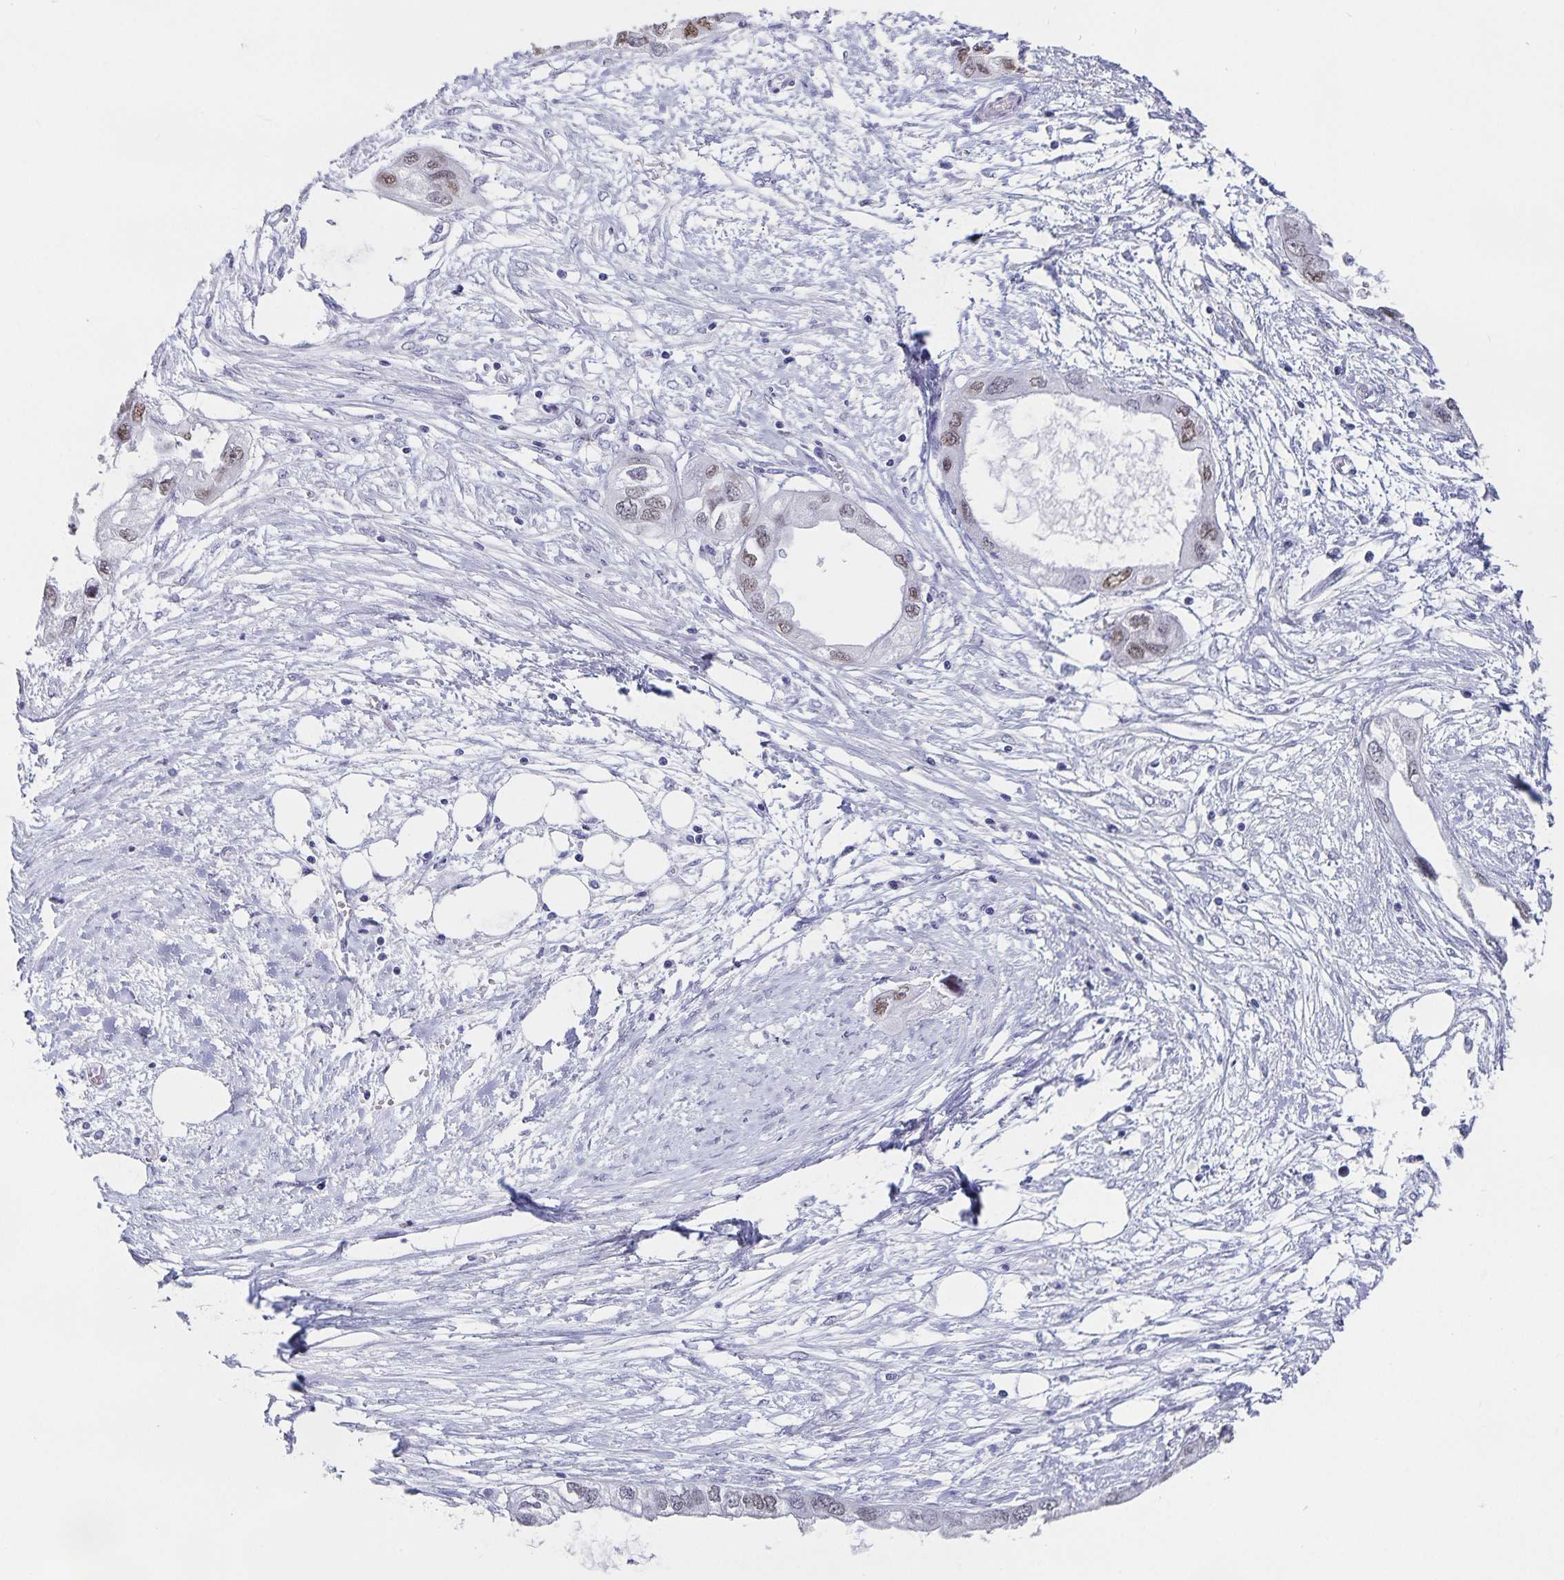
{"staining": {"intensity": "weak", "quantity": "25%-75%", "location": "nuclear"}, "tissue": "endometrial cancer", "cell_type": "Tumor cells", "image_type": "cancer", "snomed": [{"axis": "morphology", "description": "Adenocarcinoma, NOS"}, {"axis": "morphology", "description": "Adenocarcinoma, metastatic, NOS"}, {"axis": "topography", "description": "Adipose tissue"}, {"axis": "topography", "description": "Endometrium"}], "caption": "A low amount of weak nuclear positivity is appreciated in approximately 25%-75% of tumor cells in endometrial adenocarcinoma tissue.", "gene": "HMGB3", "patient": {"sex": "female", "age": 67}}